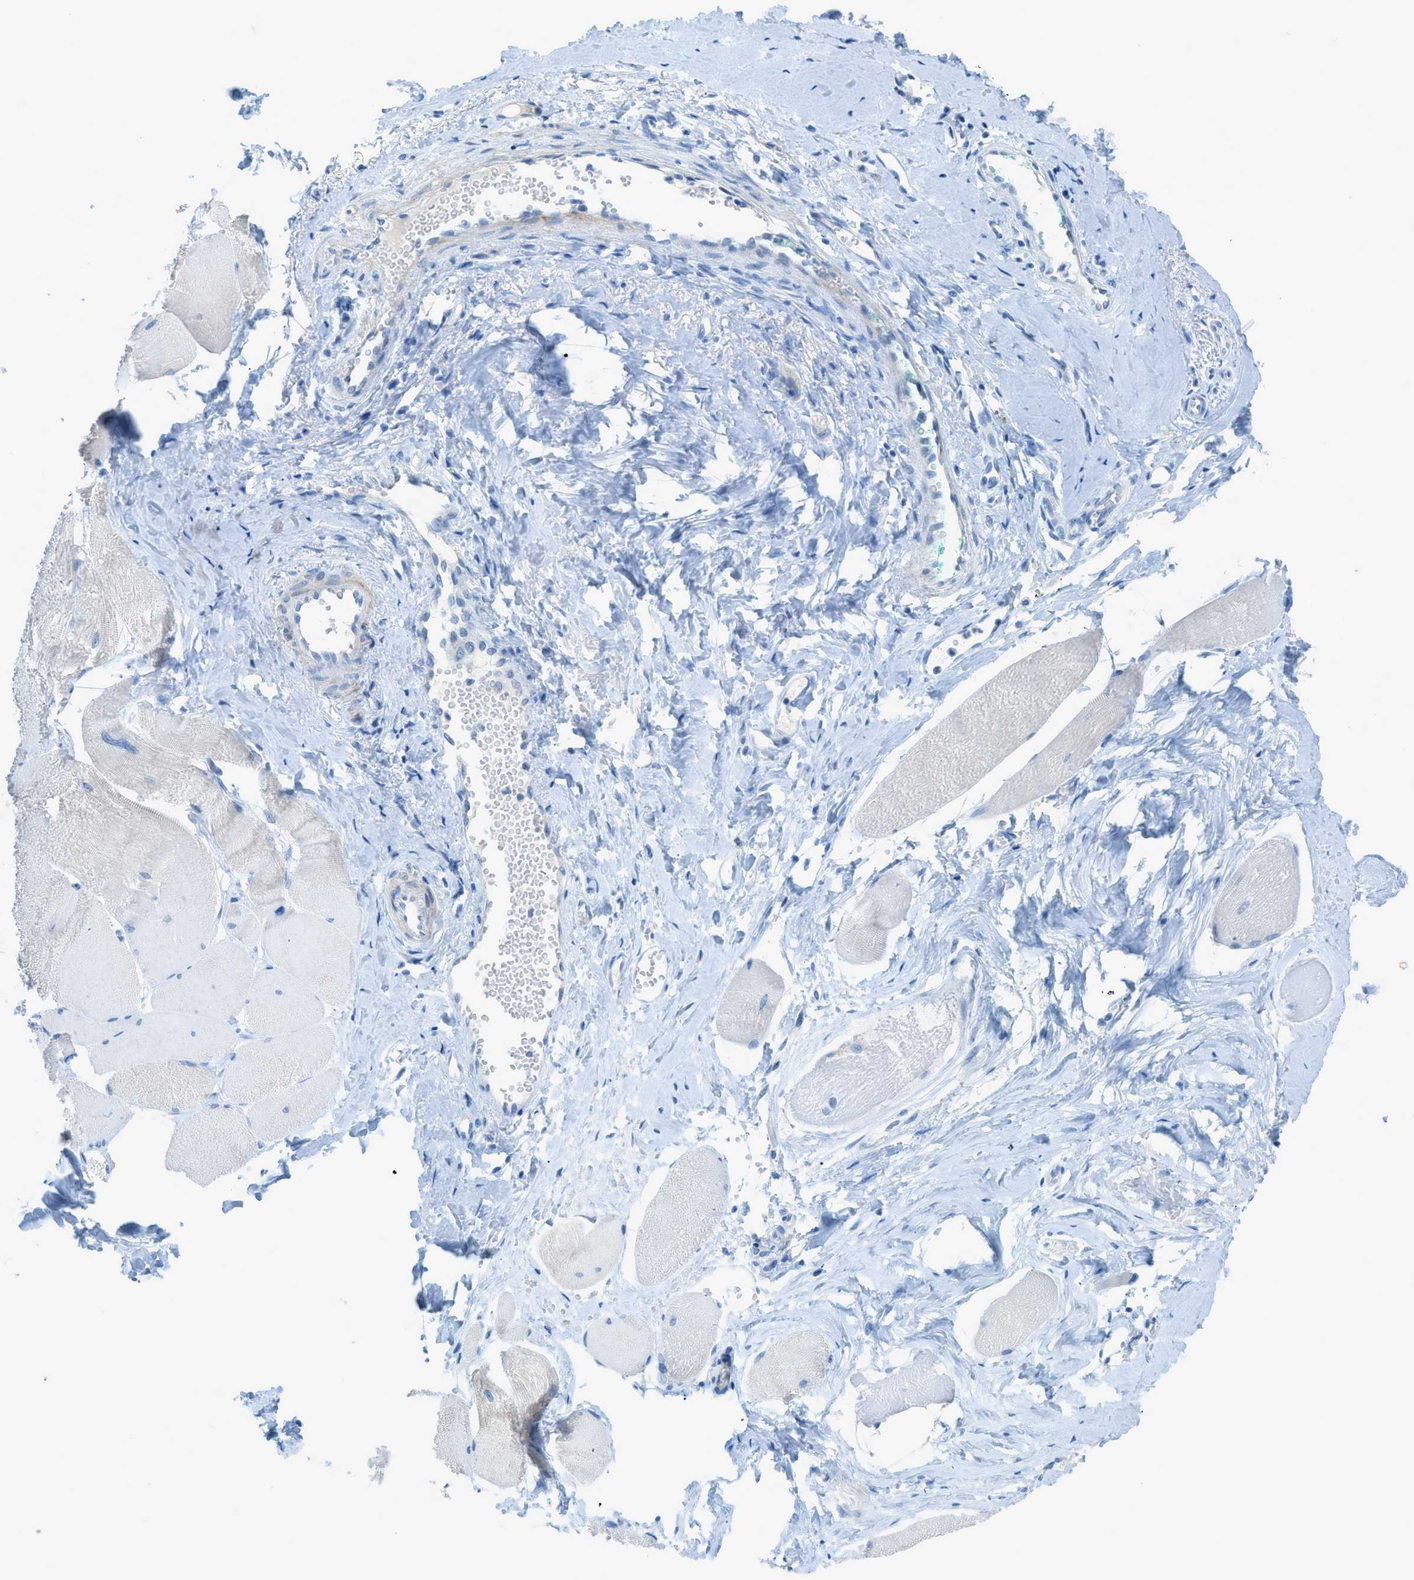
{"staining": {"intensity": "negative", "quantity": "none", "location": "none"}, "tissue": "skeletal muscle", "cell_type": "Myocytes", "image_type": "normal", "snomed": [{"axis": "morphology", "description": "Normal tissue, NOS"}, {"axis": "morphology", "description": "Squamous cell carcinoma, NOS"}, {"axis": "topography", "description": "Skeletal muscle"}], "caption": "DAB (3,3'-diaminobenzidine) immunohistochemical staining of benign human skeletal muscle exhibits no significant staining in myocytes.", "gene": "ACAN", "patient": {"sex": "male", "age": 51}}